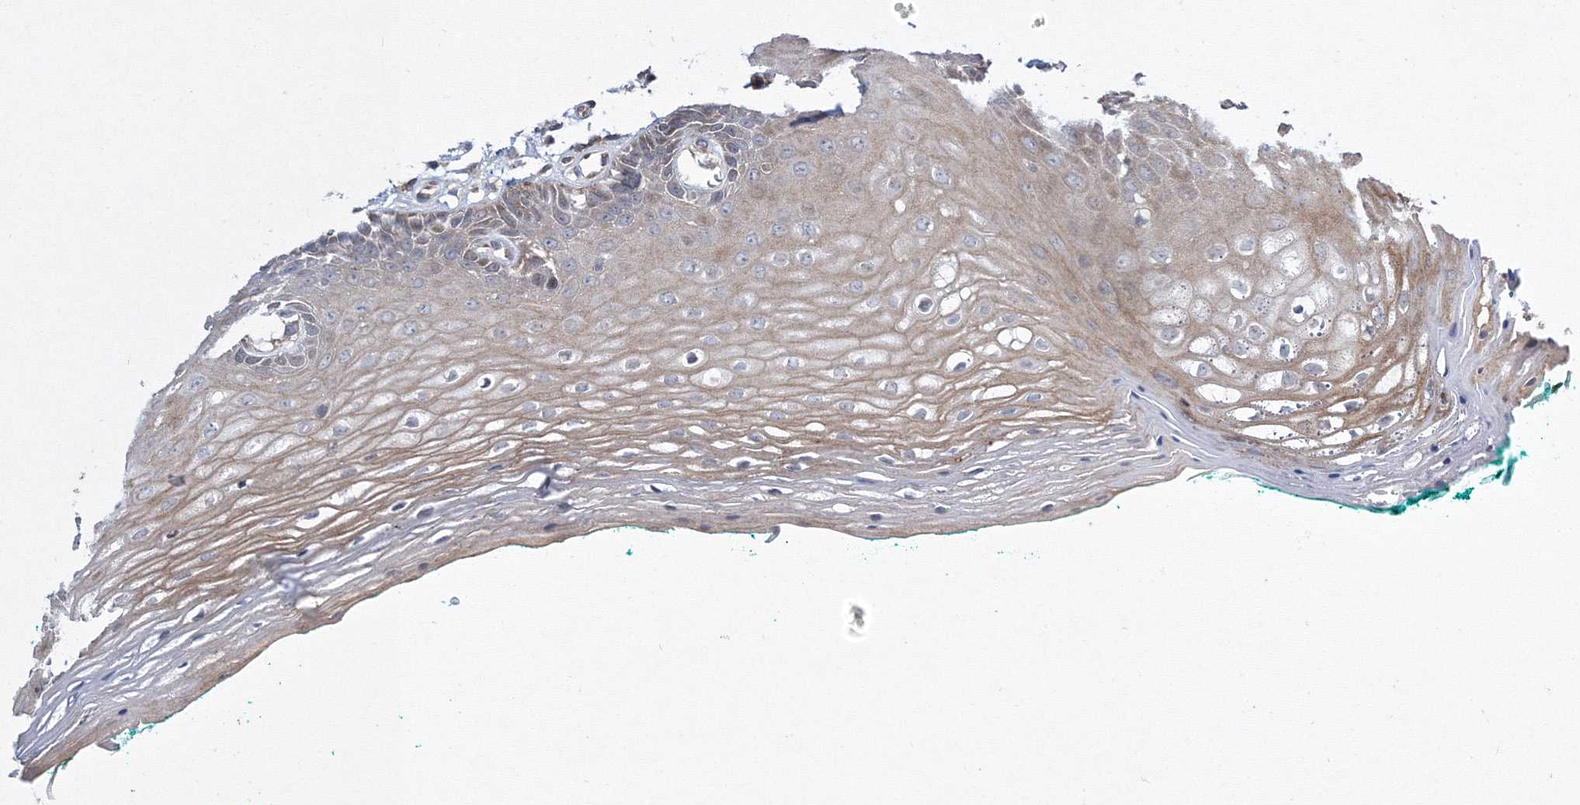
{"staining": {"intensity": "weak", "quantity": "25%-75%", "location": "cytoplasmic/membranous"}, "tissue": "oral mucosa", "cell_type": "Squamous epithelial cells", "image_type": "normal", "snomed": [{"axis": "morphology", "description": "Normal tissue, NOS"}, {"axis": "topography", "description": "Skeletal muscle"}, {"axis": "topography", "description": "Oral tissue"}, {"axis": "topography", "description": "Peripheral nerve tissue"}], "caption": "An IHC image of benign tissue is shown. Protein staining in brown labels weak cytoplasmic/membranous positivity in oral mucosa within squamous epithelial cells. The staining was performed using DAB (3,3'-diaminobenzidine) to visualize the protein expression in brown, while the nuclei were stained in blue with hematoxylin (Magnification: 20x).", "gene": "RANBP3L", "patient": {"sex": "female", "age": 84}}